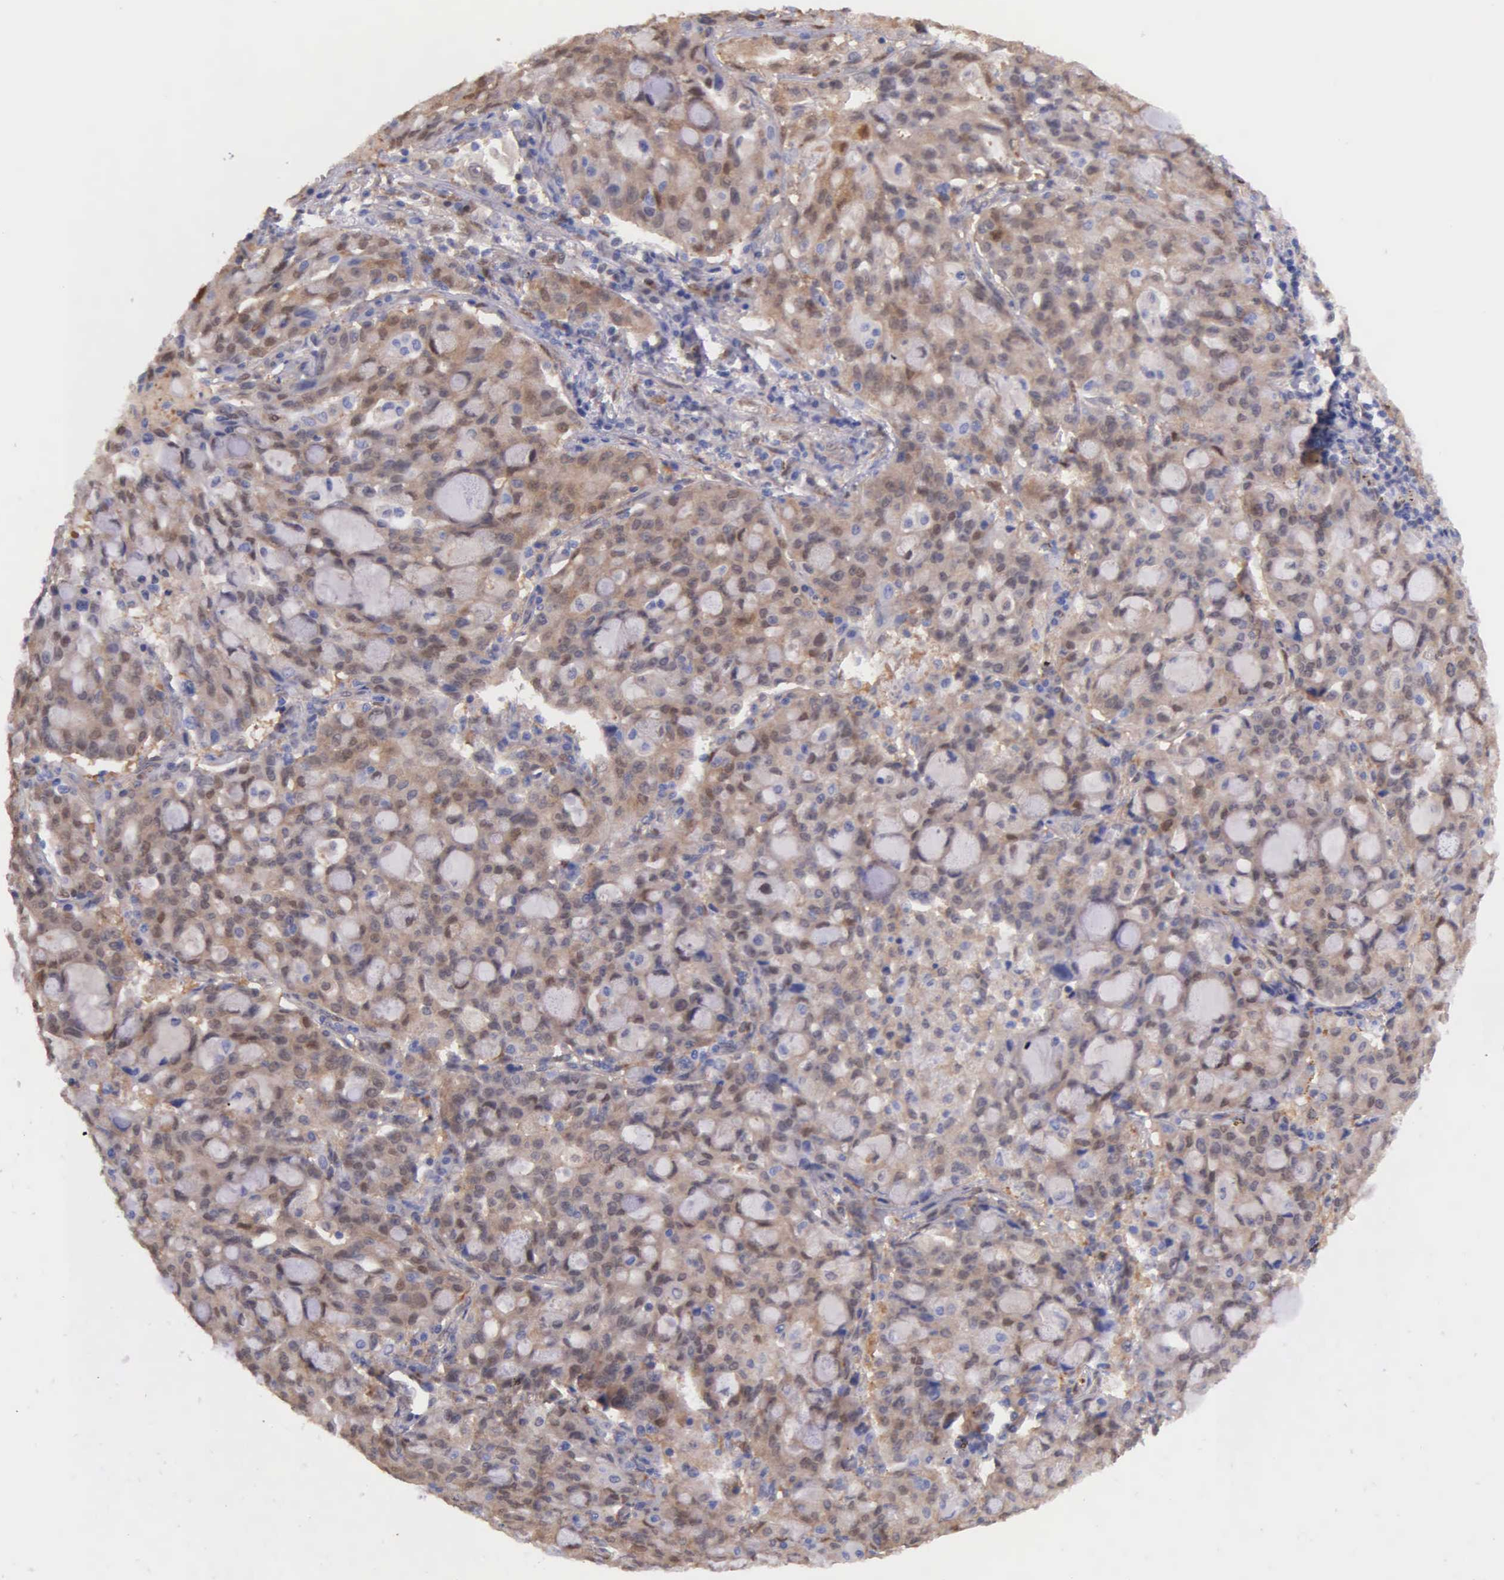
{"staining": {"intensity": "moderate", "quantity": "25%-75%", "location": "cytoplasmic/membranous"}, "tissue": "lung cancer", "cell_type": "Tumor cells", "image_type": "cancer", "snomed": [{"axis": "morphology", "description": "Adenocarcinoma, NOS"}, {"axis": "topography", "description": "Lung"}], "caption": "A histopathology image of human lung cancer (adenocarcinoma) stained for a protein shows moderate cytoplasmic/membranous brown staining in tumor cells.", "gene": "GSTT2", "patient": {"sex": "female", "age": 44}}